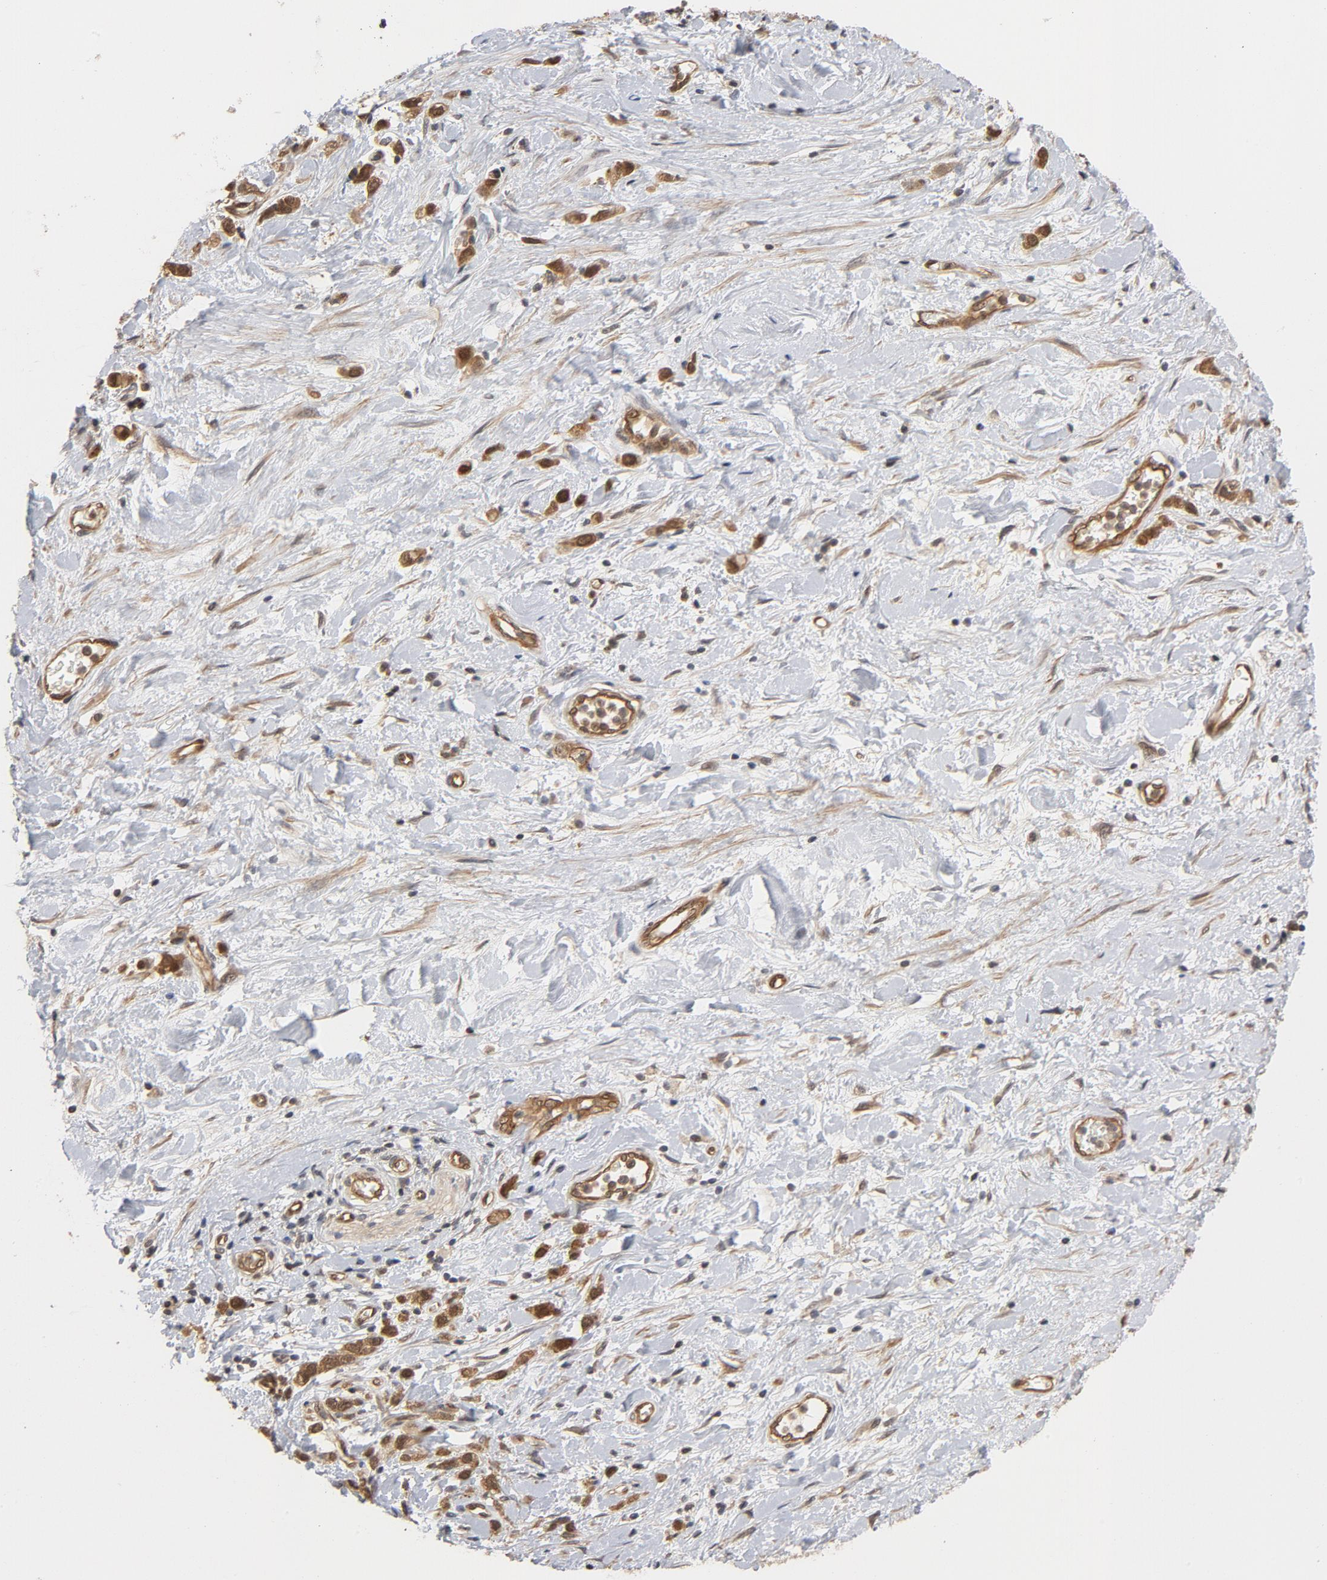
{"staining": {"intensity": "moderate", "quantity": ">75%", "location": "cytoplasmic/membranous"}, "tissue": "stomach cancer", "cell_type": "Tumor cells", "image_type": "cancer", "snomed": [{"axis": "morphology", "description": "Normal tissue, NOS"}, {"axis": "morphology", "description": "Adenocarcinoma, NOS"}, {"axis": "morphology", "description": "Adenocarcinoma, High grade"}, {"axis": "topography", "description": "Stomach, upper"}, {"axis": "topography", "description": "Stomach"}], "caption": "Human stomach cancer stained with a protein marker exhibits moderate staining in tumor cells.", "gene": "CDC37", "patient": {"sex": "female", "age": 65}}